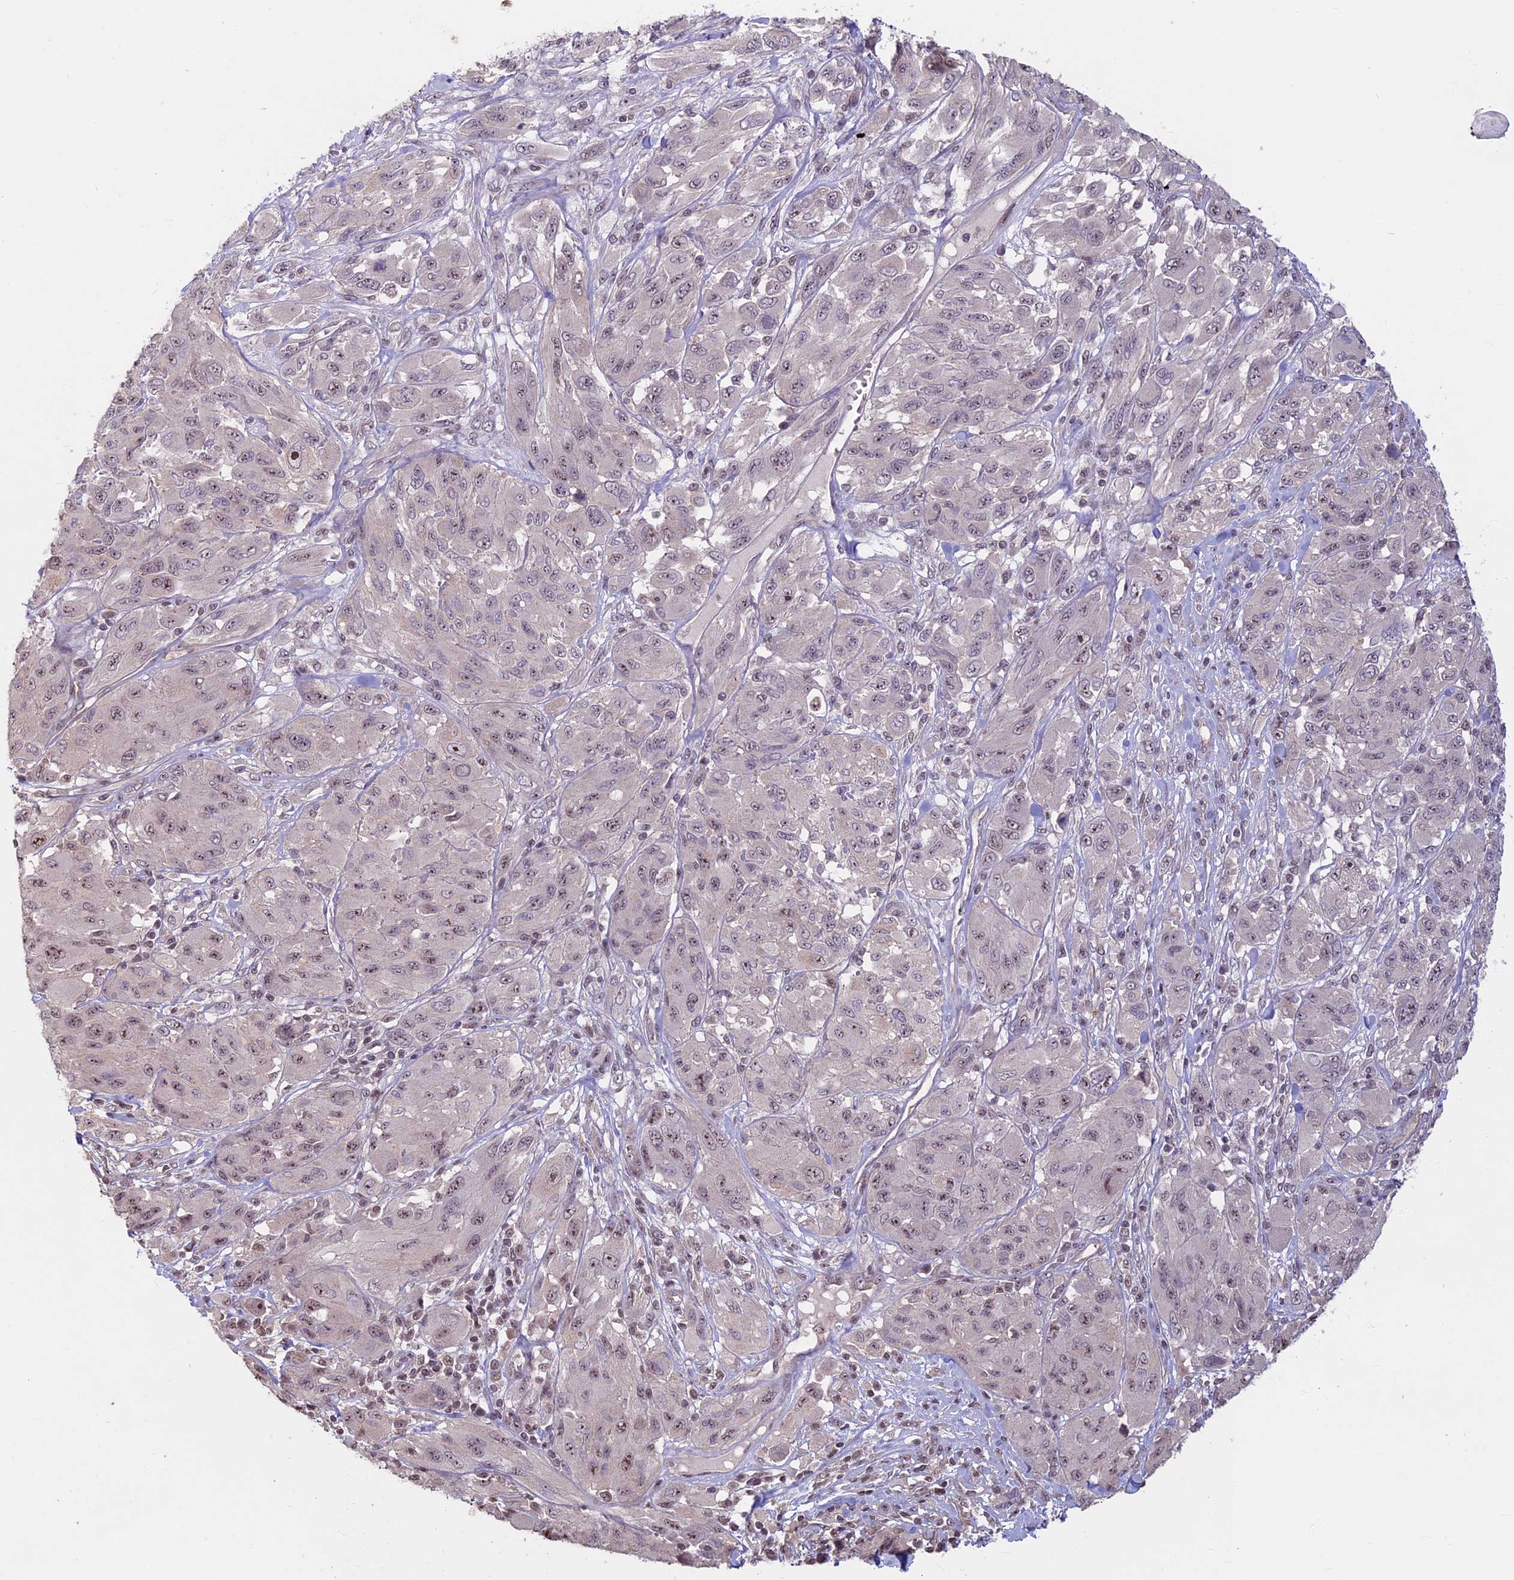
{"staining": {"intensity": "weak", "quantity": "25%-75%", "location": "nuclear"}, "tissue": "melanoma", "cell_type": "Tumor cells", "image_type": "cancer", "snomed": [{"axis": "morphology", "description": "Malignant melanoma, NOS"}, {"axis": "topography", "description": "Skin"}], "caption": "Immunohistochemistry (DAB (3,3'-diaminobenzidine)) staining of human melanoma demonstrates weak nuclear protein expression in about 25%-75% of tumor cells. (DAB (3,3'-diaminobenzidine) = brown stain, brightfield microscopy at high magnification).", "gene": "SPIRE1", "patient": {"sex": "female", "age": 91}}